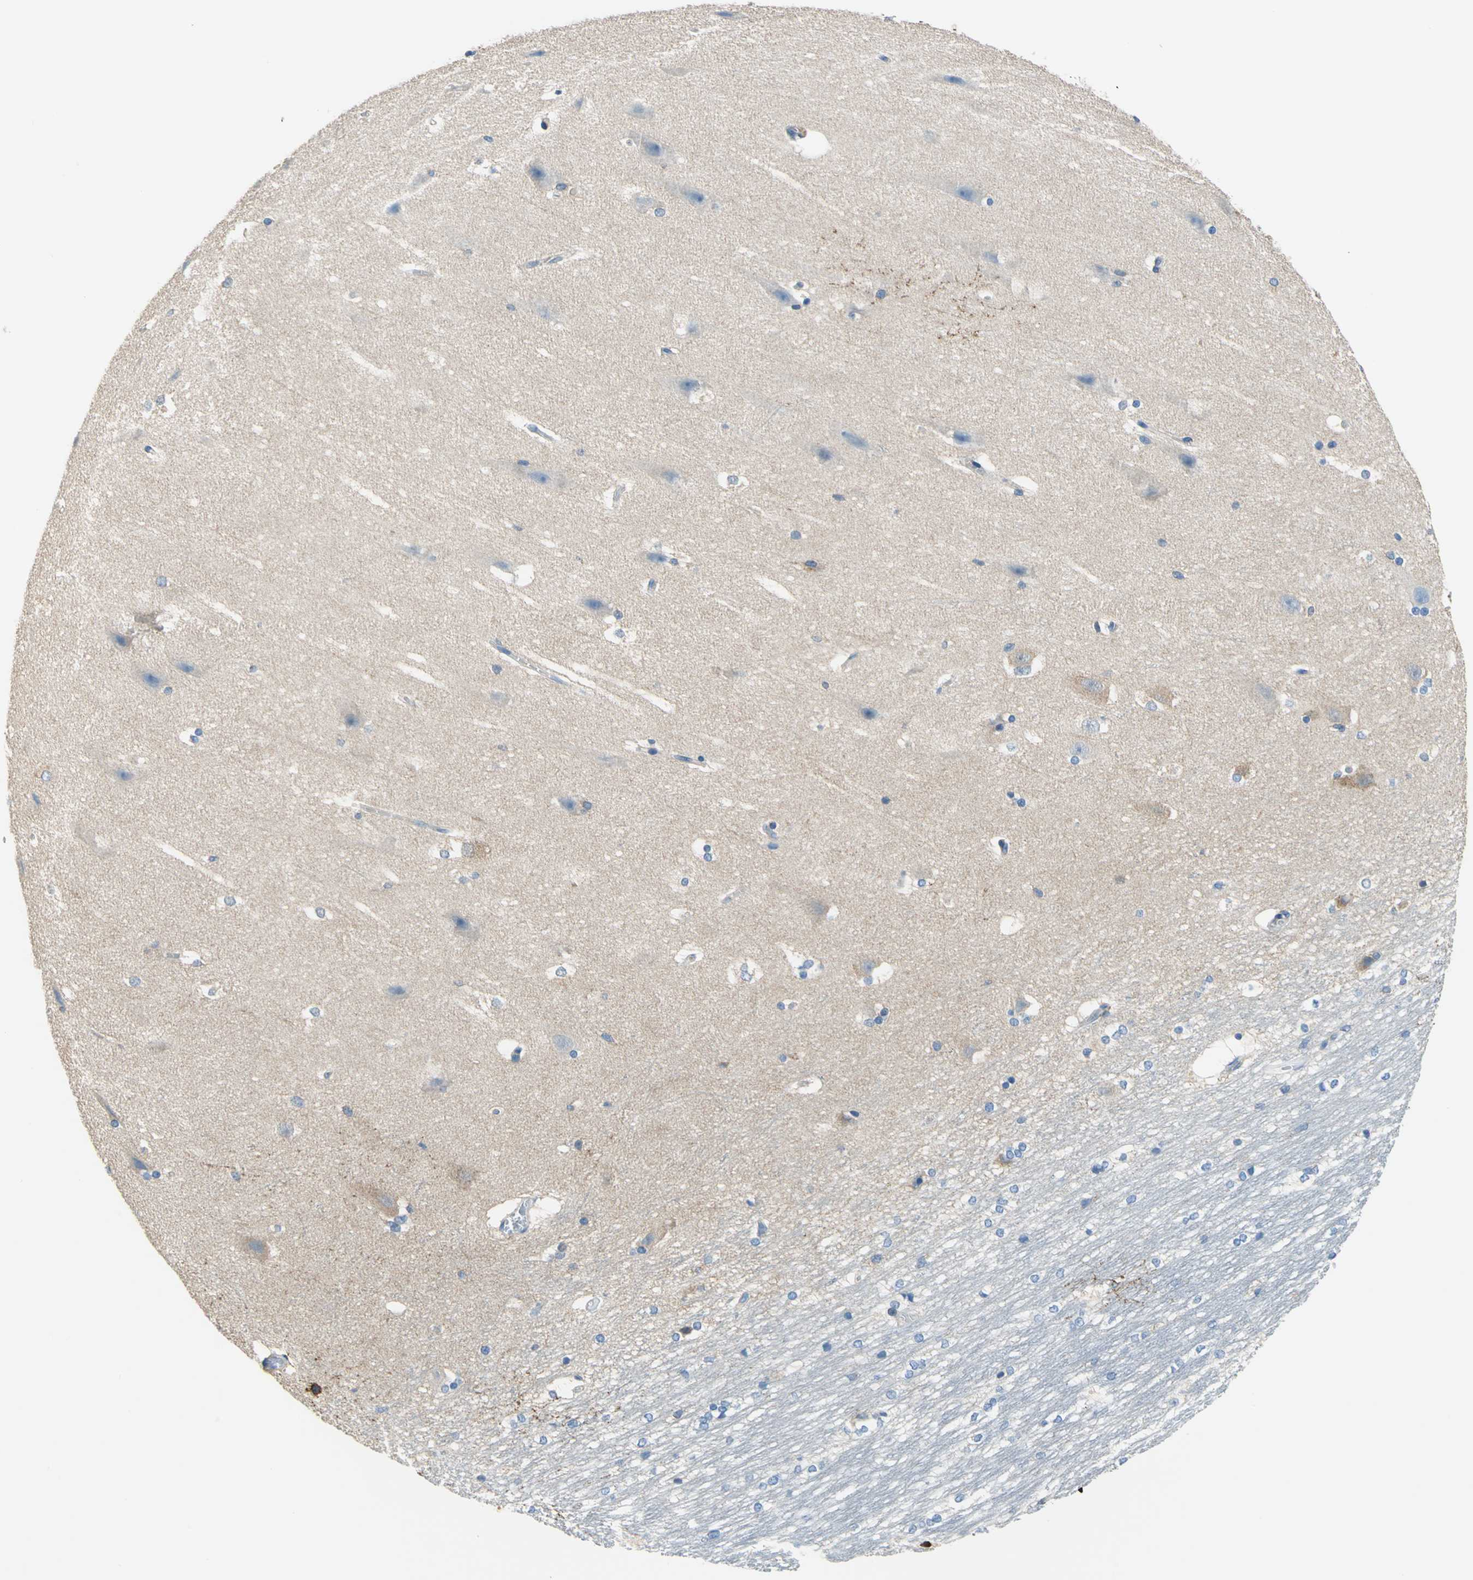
{"staining": {"intensity": "negative", "quantity": "none", "location": "none"}, "tissue": "hippocampus", "cell_type": "Glial cells", "image_type": "normal", "snomed": [{"axis": "morphology", "description": "Normal tissue, NOS"}, {"axis": "topography", "description": "Hippocampus"}], "caption": "The photomicrograph reveals no staining of glial cells in unremarkable hippocampus.", "gene": "SEPTIN11", "patient": {"sex": "female", "age": 19}}